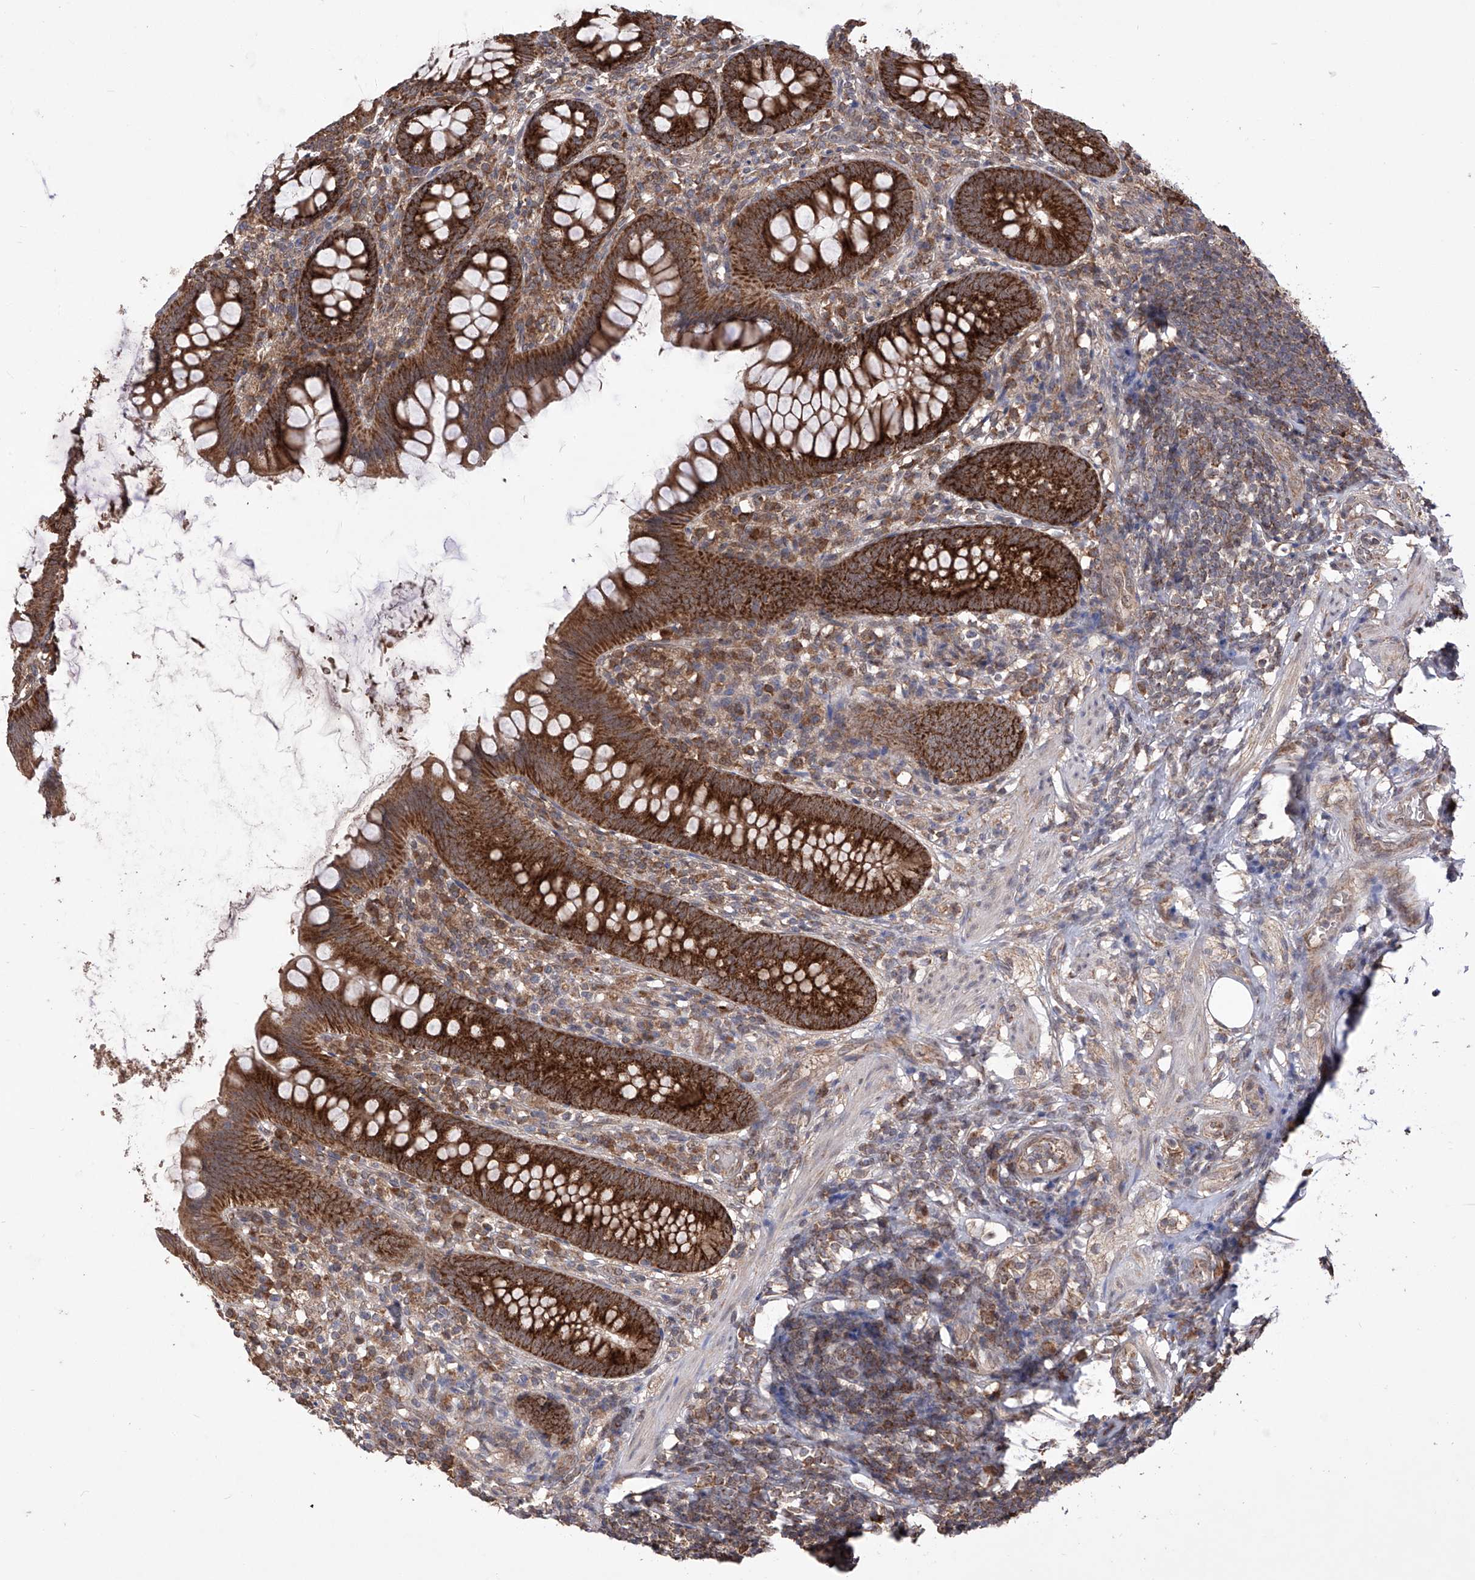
{"staining": {"intensity": "strong", "quantity": ">75%", "location": "cytoplasmic/membranous"}, "tissue": "appendix", "cell_type": "Glandular cells", "image_type": "normal", "snomed": [{"axis": "morphology", "description": "Normal tissue, NOS"}, {"axis": "topography", "description": "Appendix"}], "caption": "Human appendix stained for a protein (brown) displays strong cytoplasmic/membranous positive staining in about >75% of glandular cells.", "gene": "SDHAF4", "patient": {"sex": "female", "age": 62}}